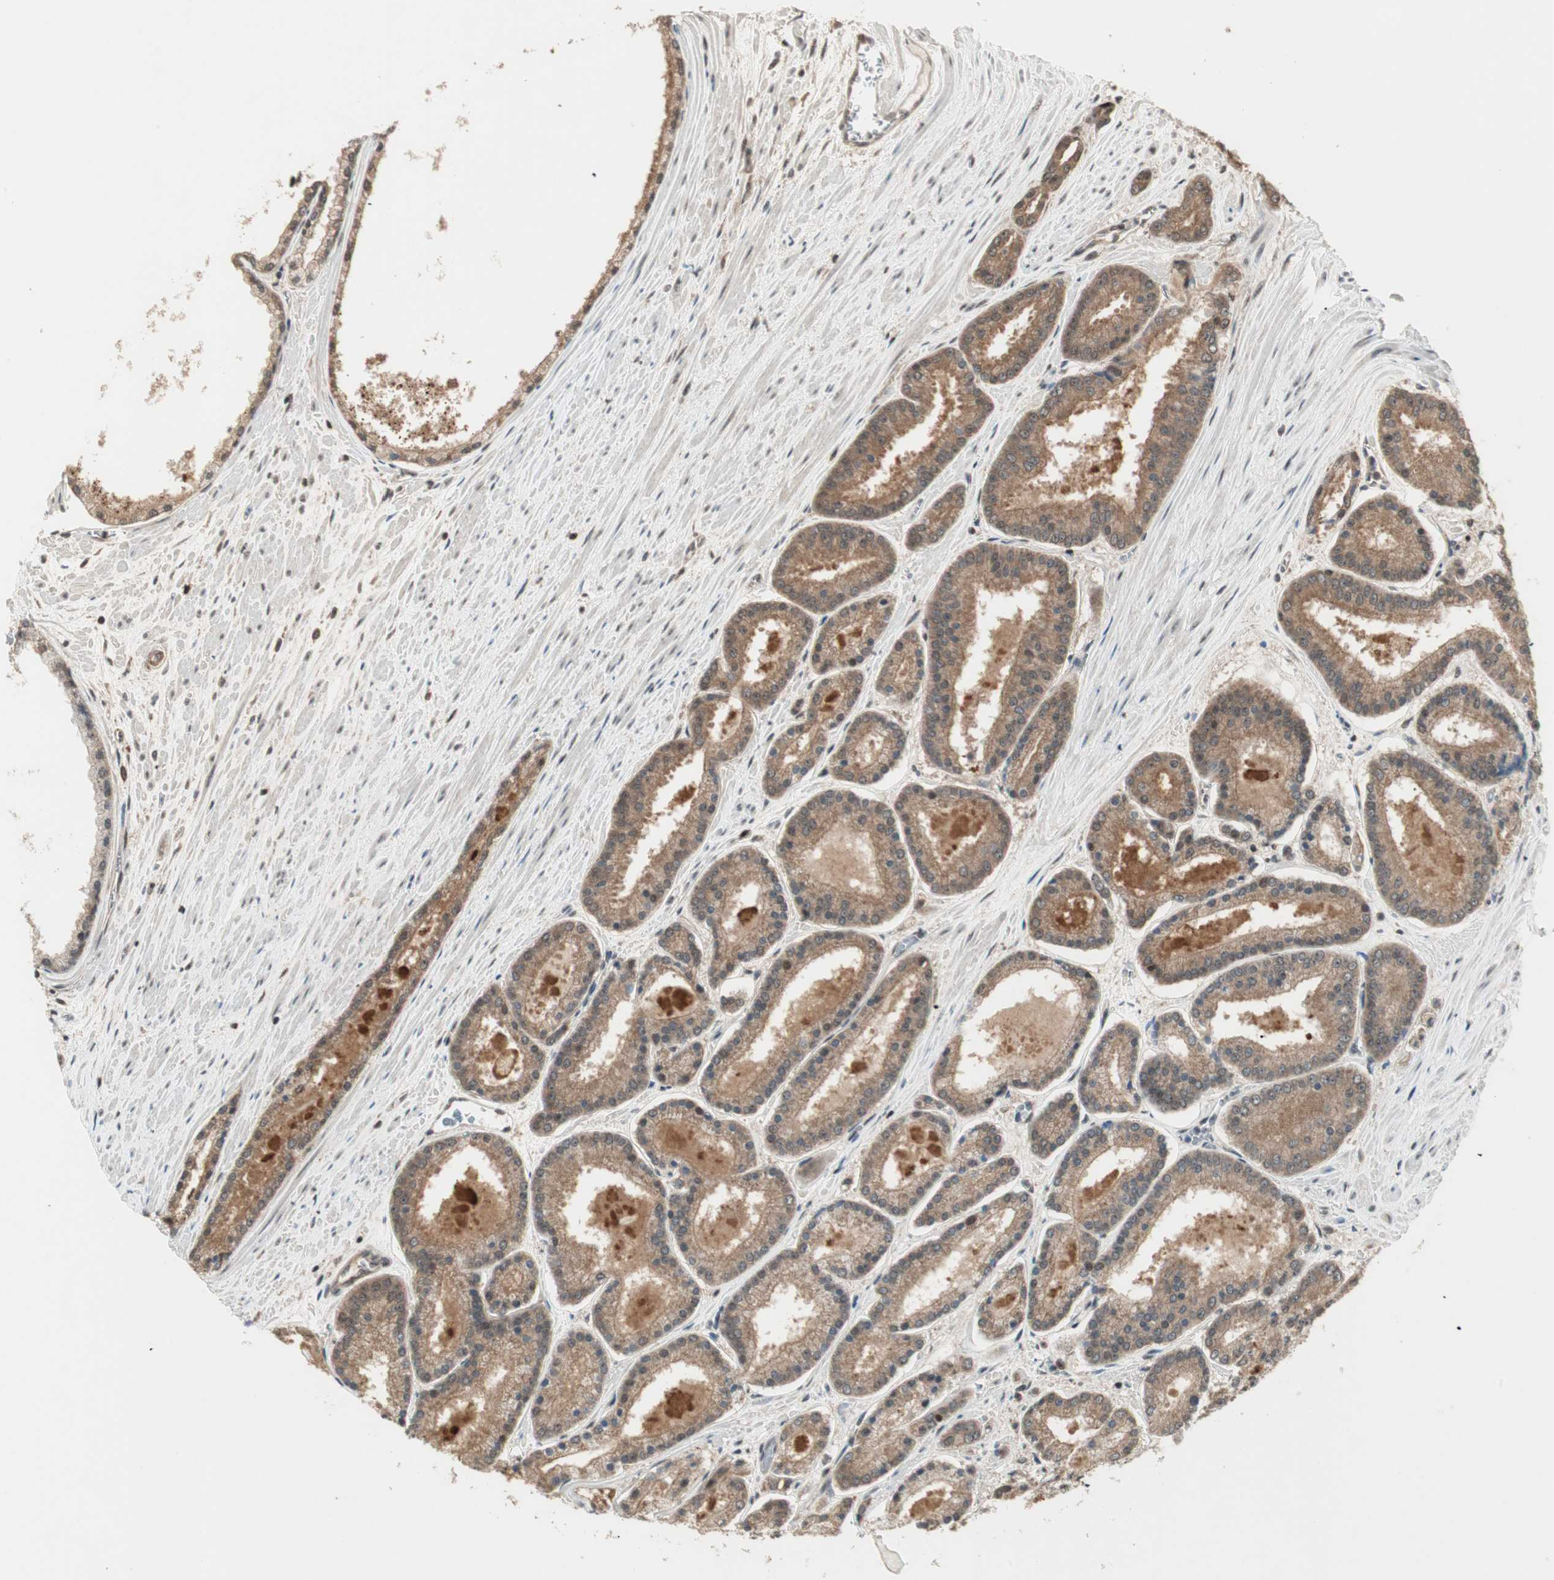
{"staining": {"intensity": "moderate", "quantity": ">75%", "location": "cytoplasmic/membranous"}, "tissue": "prostate cancer", "cell_type": "Tumor cells", "image_type": "cancer", "snomed": [{"axis": "morphology", "description": "Adenocarcinoma, Low grade"}, {"axis": "topography", "description": "Prostate"}], "caption": "Immunohistochemical staining of adenocarcinoma (low-grade) (prostate) displays moderate cytoplasmic/membranous protein positivity in approximately >75% of tumor cells. (brown staining indicates protein expression, while blue staining denotes nuclei).", "gene": "ZNF701", "patient": {"sex": "male", "age": 59}}